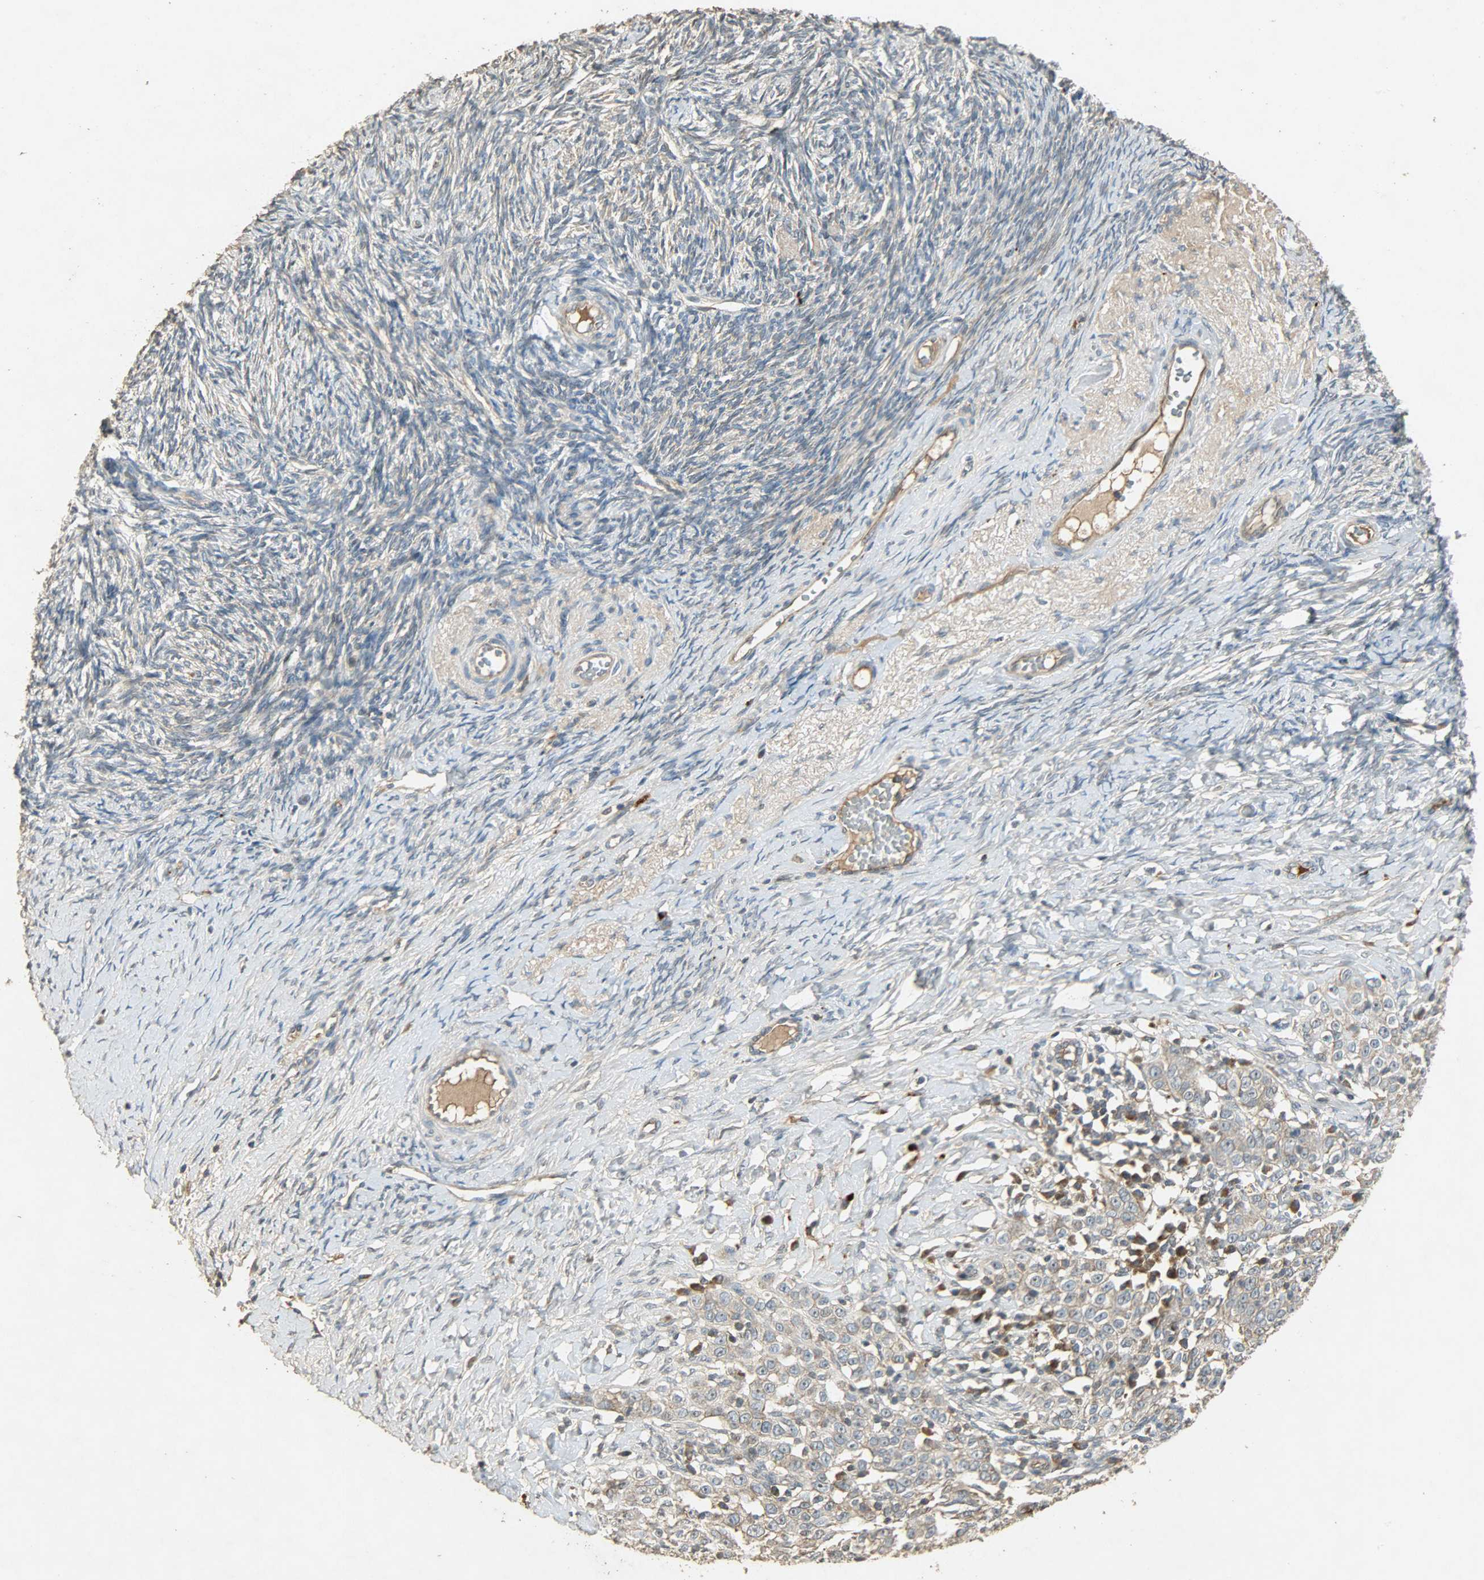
{"staining": {"intensity": "weak", "quantity": ">75%", "location": "cytoplasmic/membranous"}, "tissue": "ovarian cancer", "cell_type": "Tumor cells", "image_type": "cancer", "snomed": [{"axis": "morphology", "description": "Normal tissue, NOS"}, {"axis": "morphology", "description": "Cystadenocarcinoma, serous, NOS"}, {"axis": "topography", "description": "Ovary"}], "caption": "Weak cytoplasmic/membranous positivity for a protein is identified in approximately >75% of tumor cells of serous cystadenocarcinoma (ovarian) using immunohistochemistry (IHC).", "gene": "ATP2B1", "patient": {"sex": "female", "age": 62}}